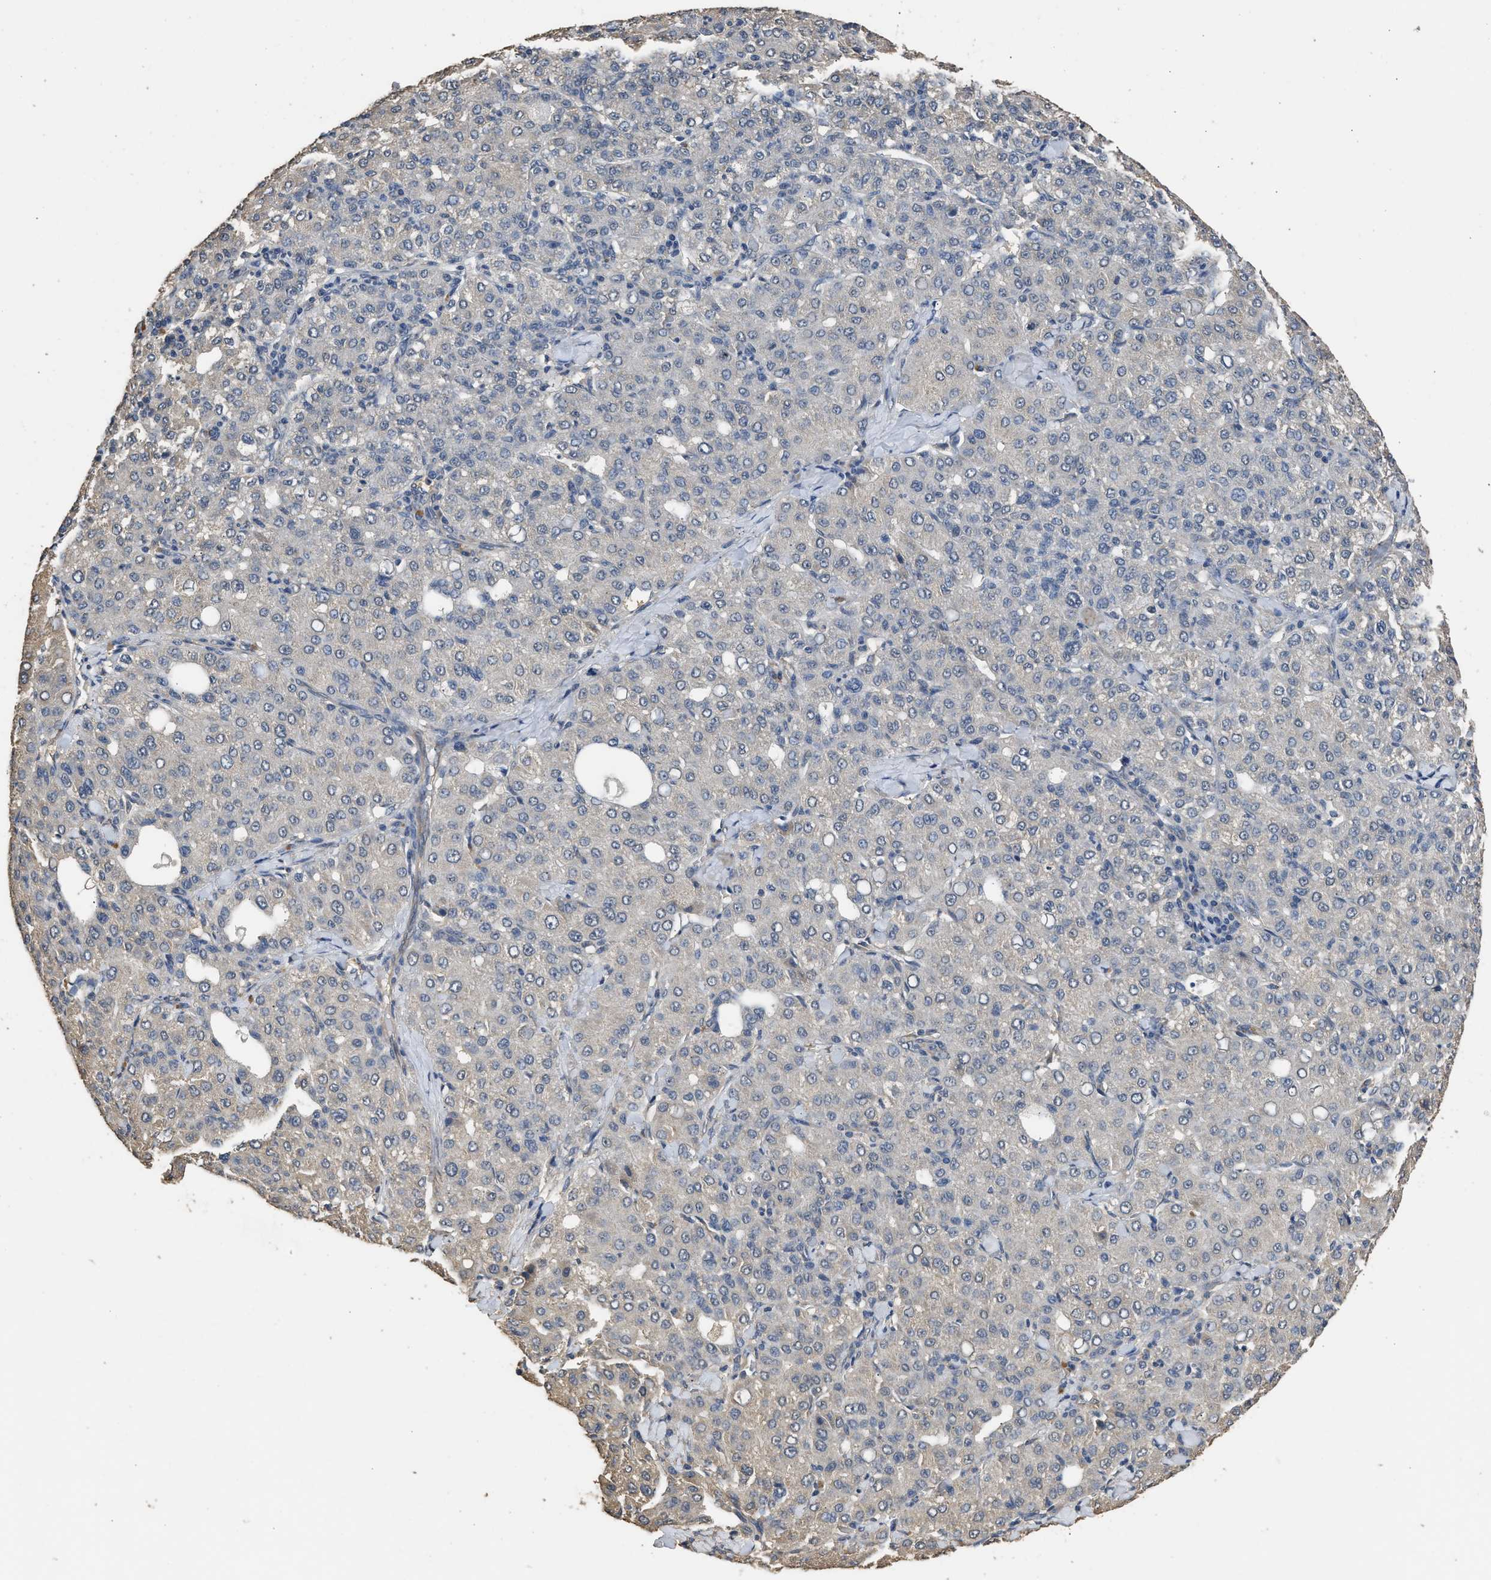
{"staining": {"intensity": "negative", "quantity": "none", "location": "none"}, "tissue": "liver cancer", "cell_type": "Tumor cells", "image_type": "cancer", "snomed": [{"axis": "morphology", "description": "Carcinoma, Hepatocellular, NOS"}, {"axis": "topography", "description": "Liver"}], "caption": "The IHC histopathology image has no significant expression in tumor cells of liver cancer tissue.", "gene": "SPINT2", "patient": {"sex": "male", "age": 65}}